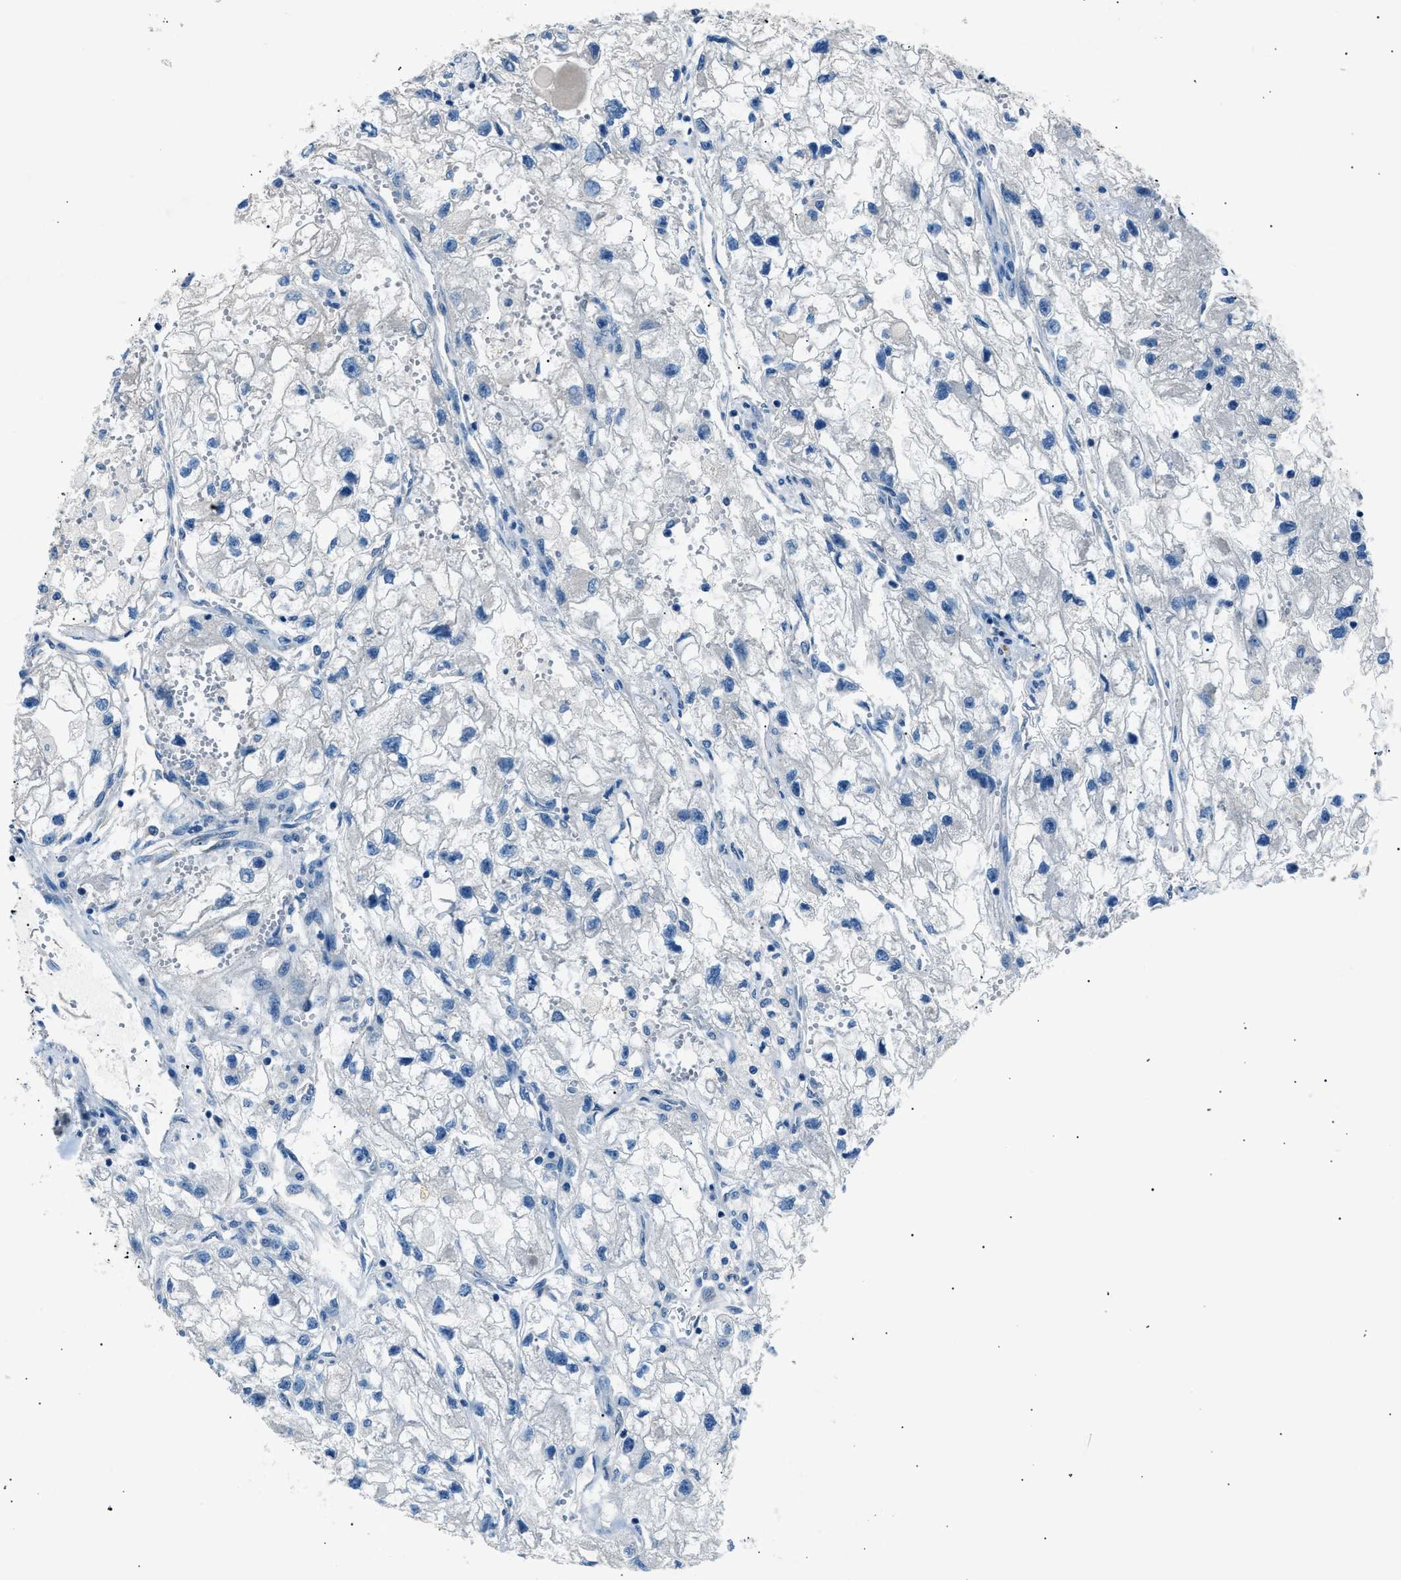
{"staining": {"intensity": "negative", "quantity": "none", "location": "none"}, "tissue": "renal cancer", "cell_type": "Tumor cells", "image_type": "cancer", "snomed": [{"axis": "morphology", "description": "Adenocarcinoma, NOS"}, {"axis": "topography", "description": "Kidney"}], "caption": "DAB immunohistochemical staining of renal cancer (adenocarcinoma) reveals no significant positivity in tumor cells.", "gene": "LRRC37B", "patient": {"sex": "female", "age": 70}}